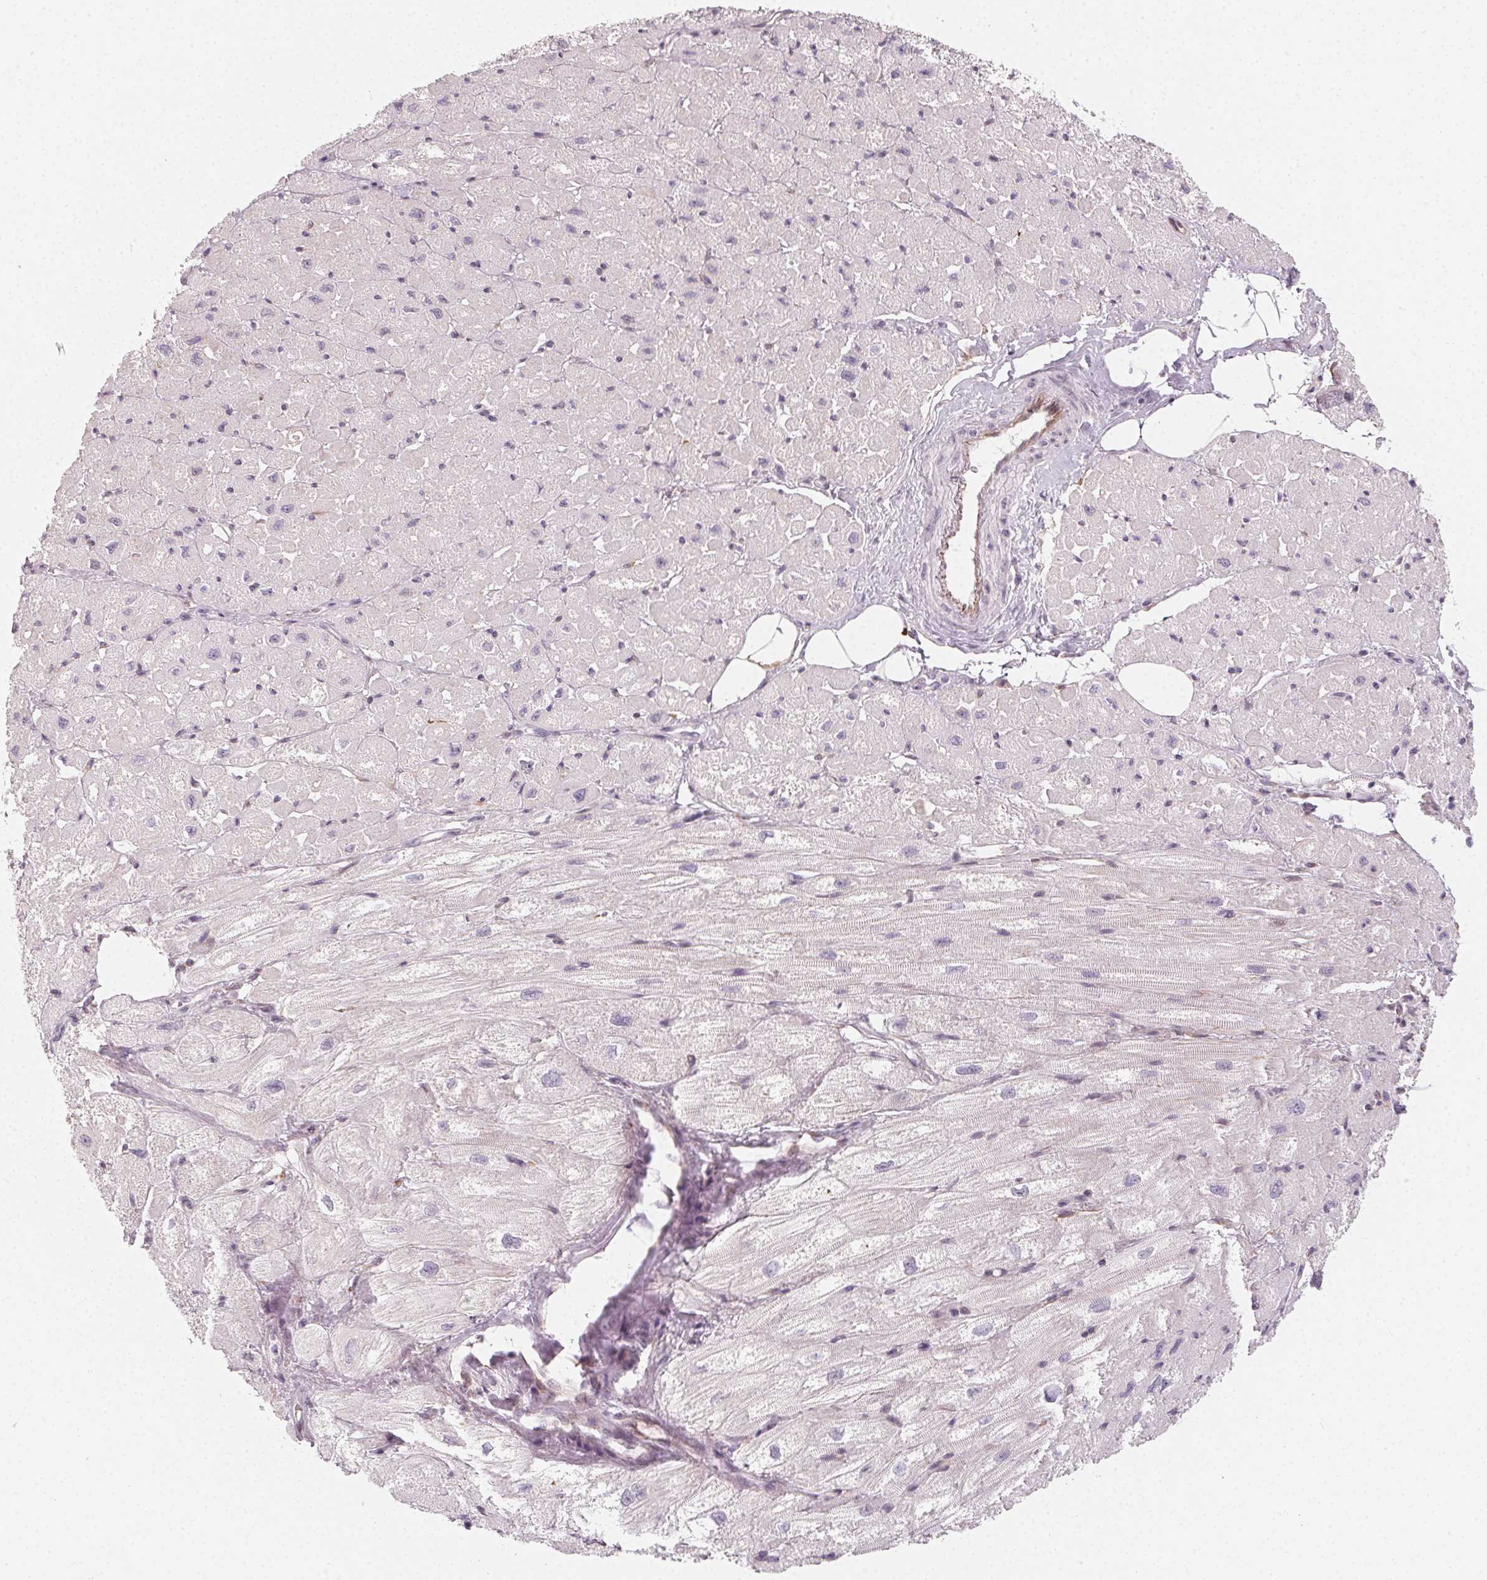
{"staining": {"intensity": "negative", "quantity": "none", "location": "none"}, "tissue": "heart muscle", "cell_type": "Cardiomyocytes", "image_type": "normal", "snomed": [{"axis": "morphology", "description": "Normal tissue, NOS"}, {"axis": "topography", "description": "Heart"}], "caption": "Cardiomyocytes are negative for protein expression in unremarkable human heart muscle. (Stains: DAB (3,3'-diaminobenzidine) immunohistochemistry (IHC) with hematoxylin counter stain, Microscopy: brightfield microscopy at high magnification).", "gene": "CCDC96", "patient": {"sex": "female", "age": 62}}